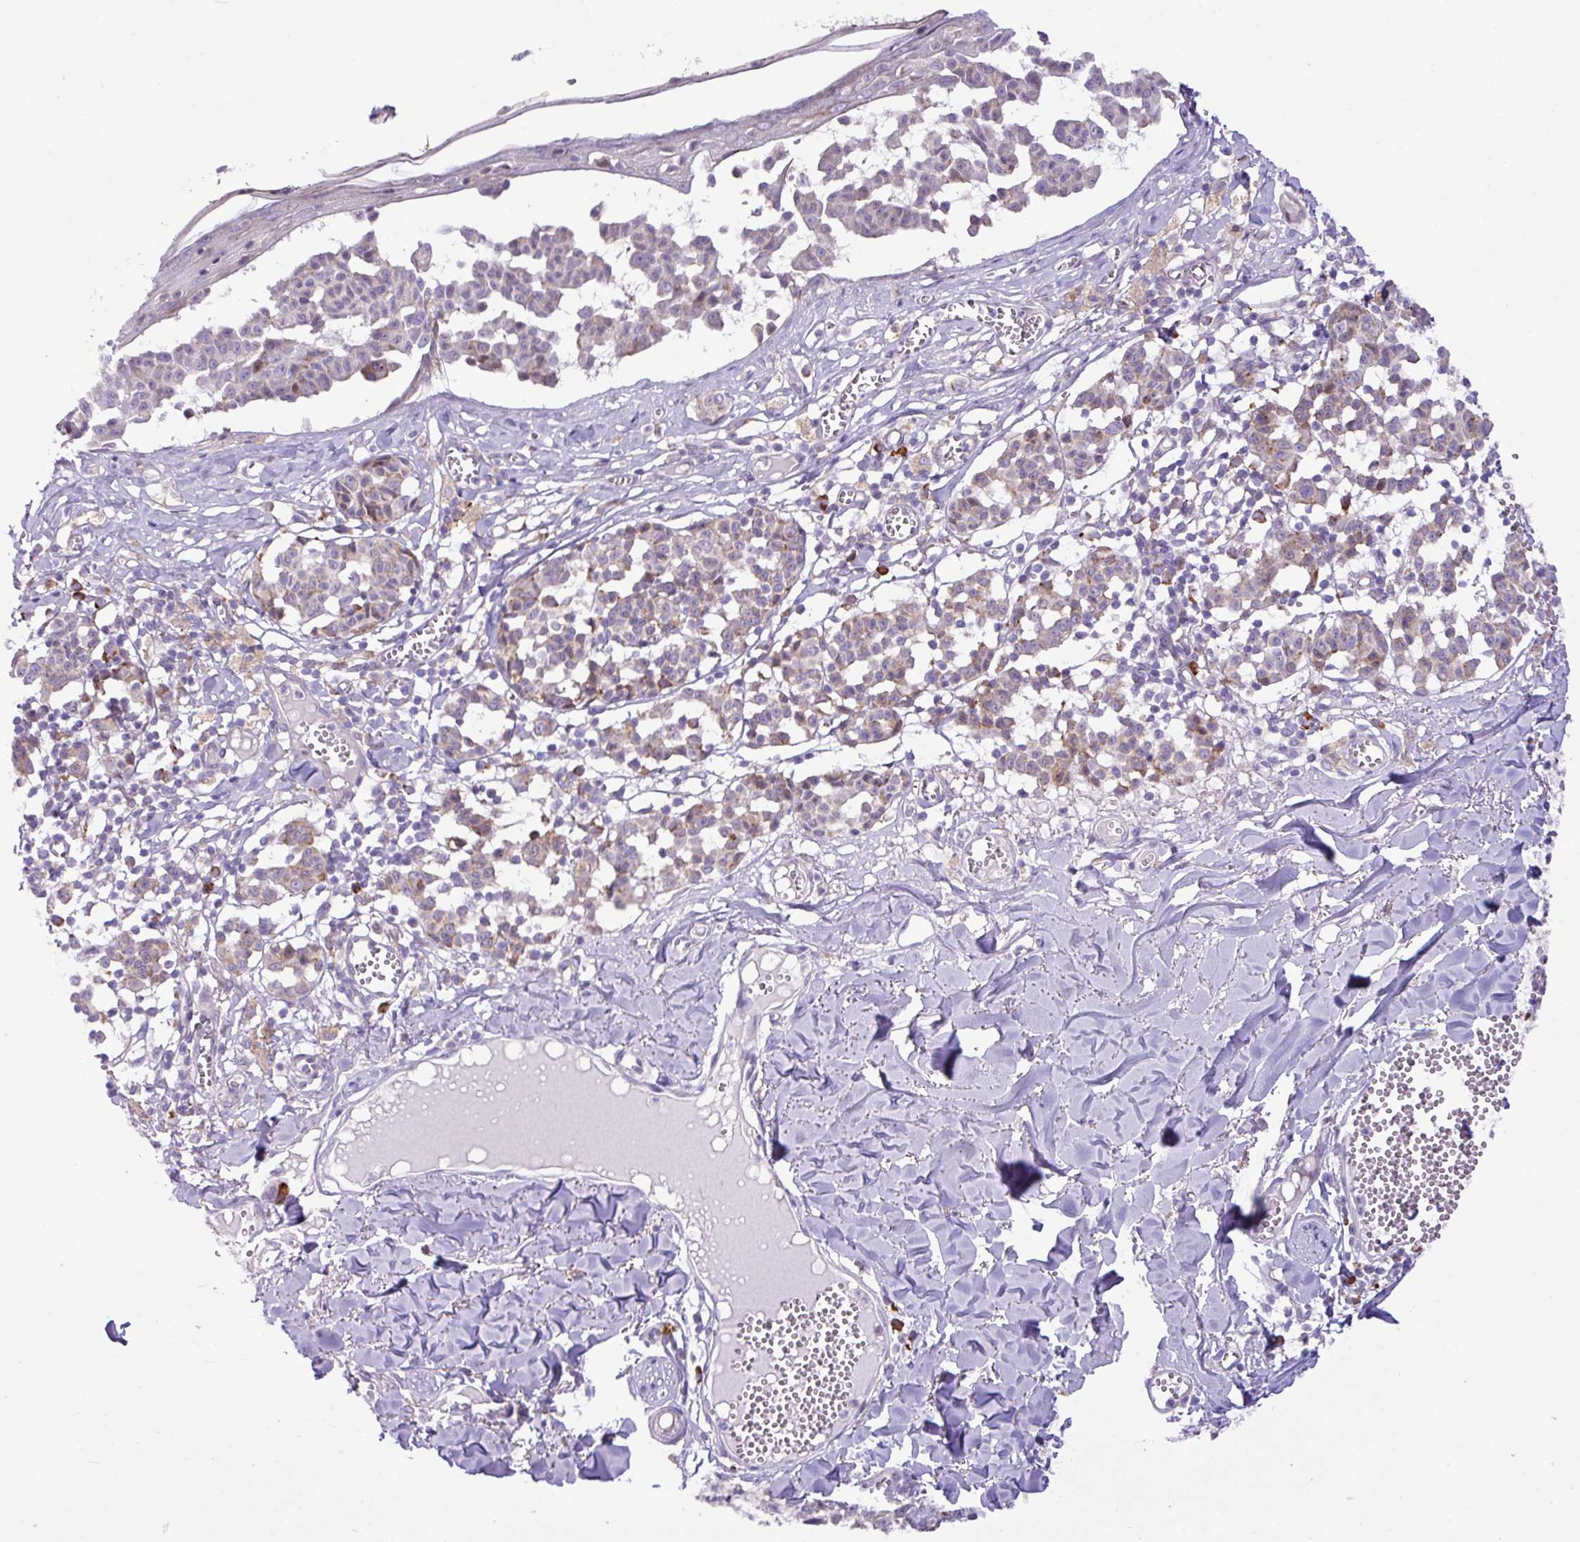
{"staining": {"intensity": "weak", "quantity": "<25%", "location": "cytoplasmic/membranous"}, "tissue": "melanoma", "cell_type": "Tumor cells", "image_type": "cancer", "snomed": [{"axis": "morphology", "description": "Malignant melanoma, NOS"}, {"axis": "topography", "description": "Skin"}], "caption": "Immunohistochemistry (IHC) histopathology image of neoplastic tissue: malignant melanoma stained with DAB demonstrates no significant protein staining in tumor cells.", "gene": "RGS21", "patient": {"sex": "female", "age": 43}}